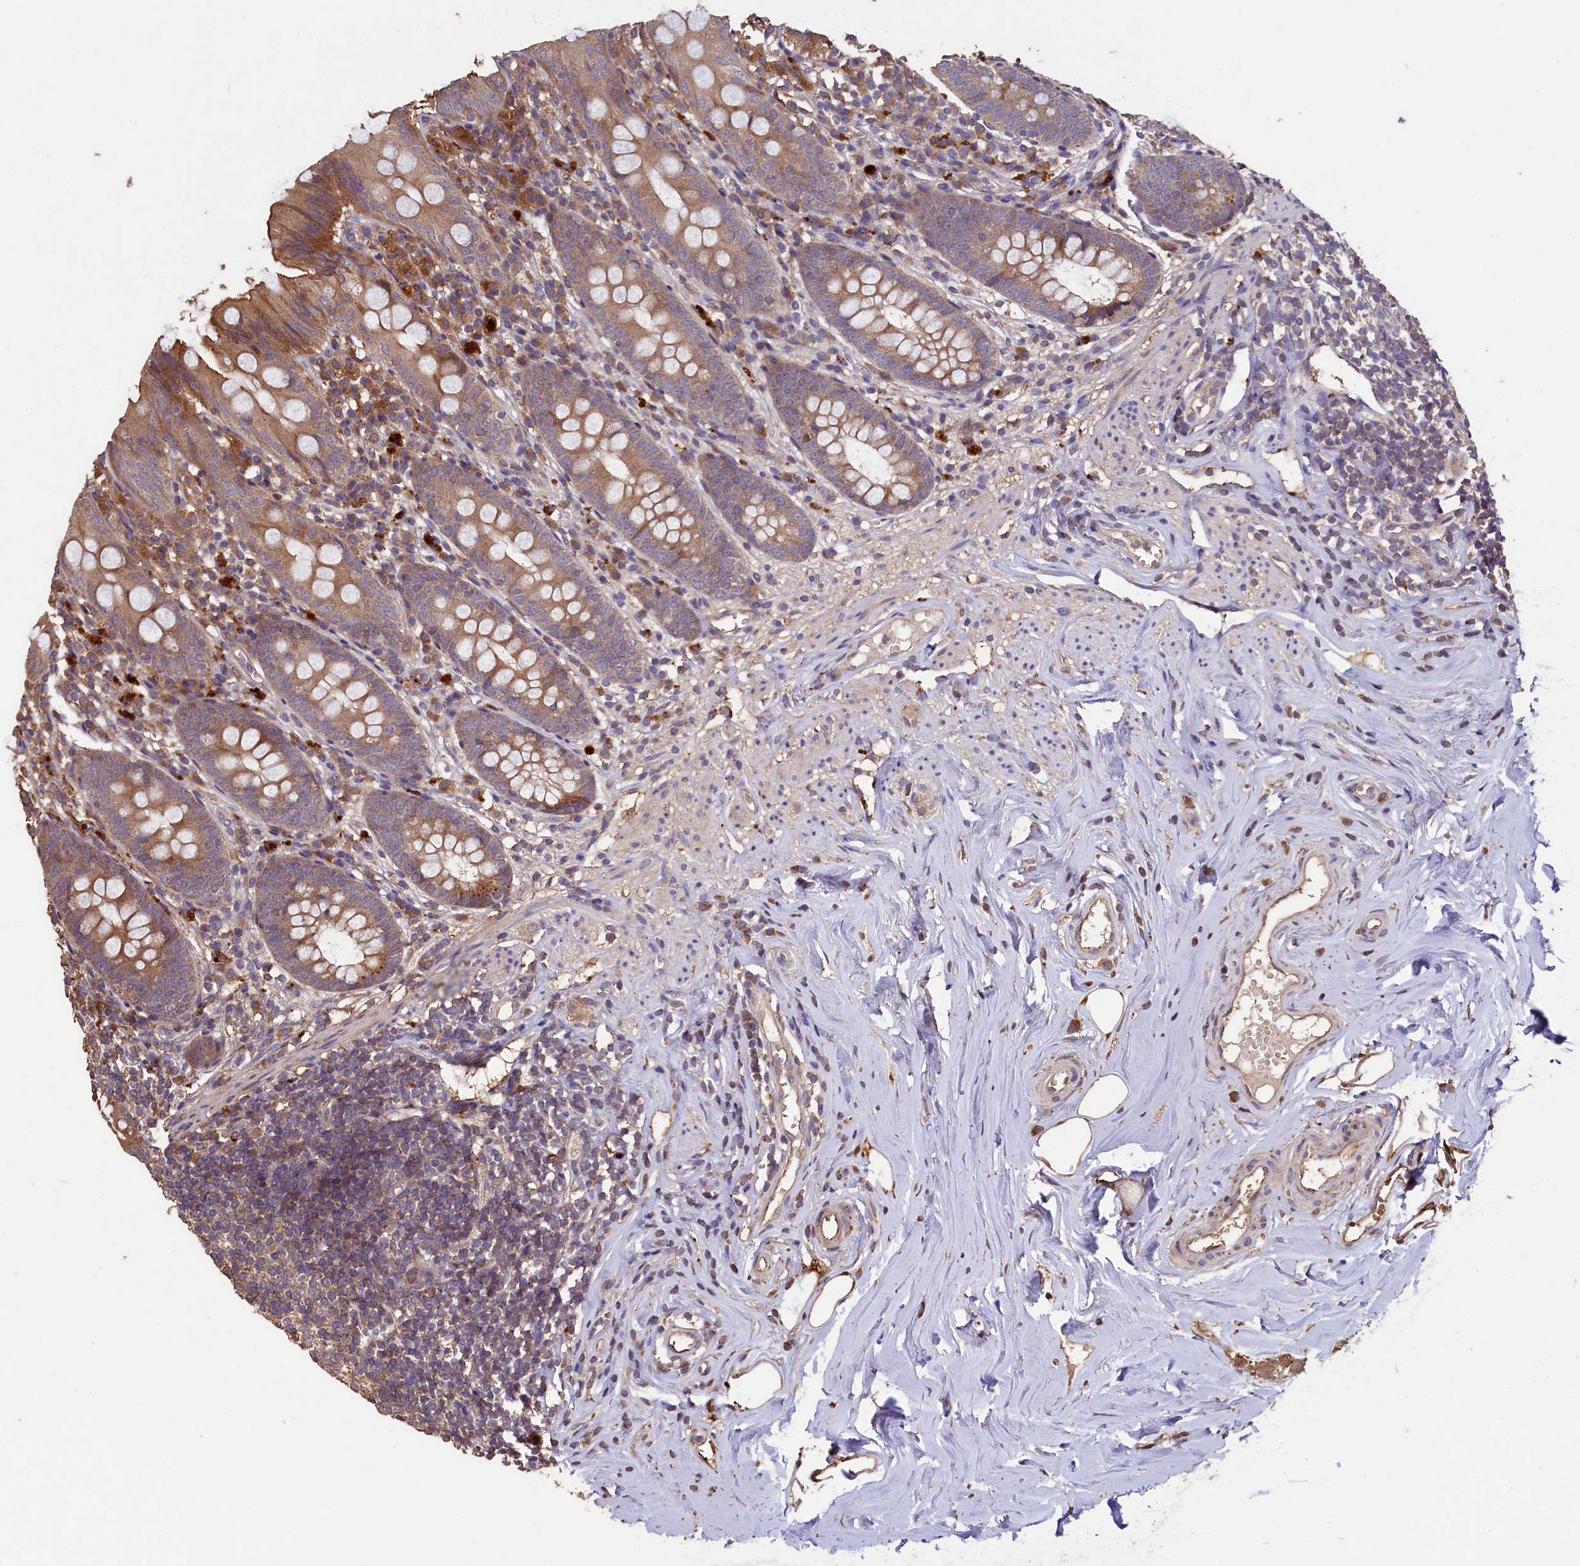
{"staining": {"intensity": "moderate", "quantity": ">75%", "location": "cytoplasmic/membranous"}, "tissue": "appendix", "cell_type": "Glandular cells", "image_type": "normal", "snomed": [{"axis": "morphology", "description": "Normal tissue, NOS"}, {"axis": "topography", "description": "Appendix"}], "caption": "Protein analysis of benign appendix demonstrates moderate cytoplasmic/membranous expression in about >75% of glandular cells. (IHC, brightfield microscopy, high magnification).", "gene": "TMEM98", "patient": {"sex": "female", "age": 51}}